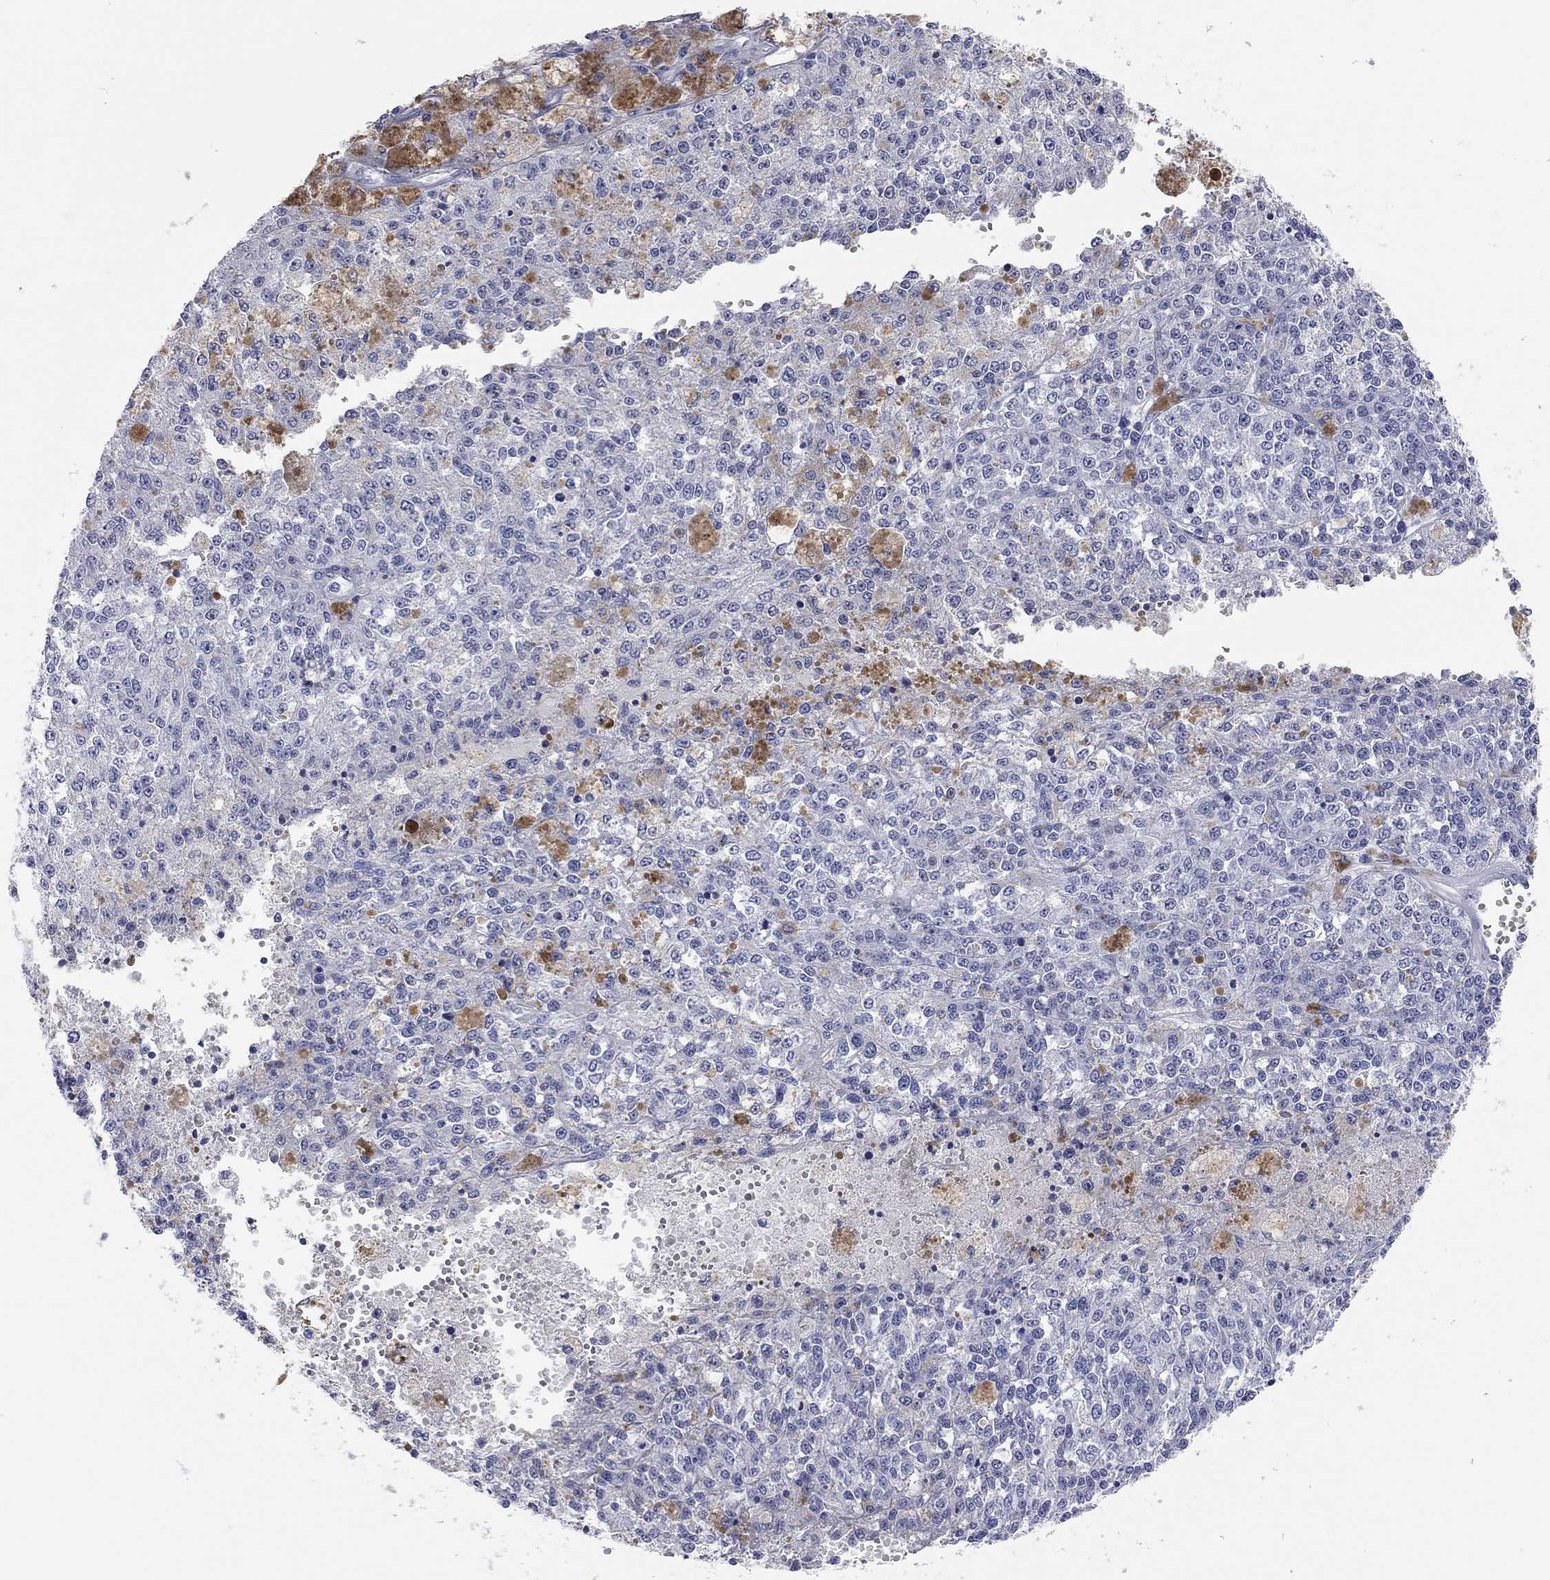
{"staining": {"intensity": "negative", "quantity": "none", "location": "none"}, "tissue": "melanoma", "cell_type": "Tumor cells", "image_type": "cancer", "snomed": [{"axis": "morphology", "description": "Malignant melanoma, Metastatic site"}, {"axis": "topography", "description": "Lymph node"}], "caption": "Immunohistochemistry of human melanoma displays no expression in tumor cells. The staining was performed using DAB to visualize the protein expression in brown, while the nuclei were stained in blue with hematoxylin (Magnification: 20x).", "gene": "TMEM221", "patient": {"sex": "female", "age": 64}}